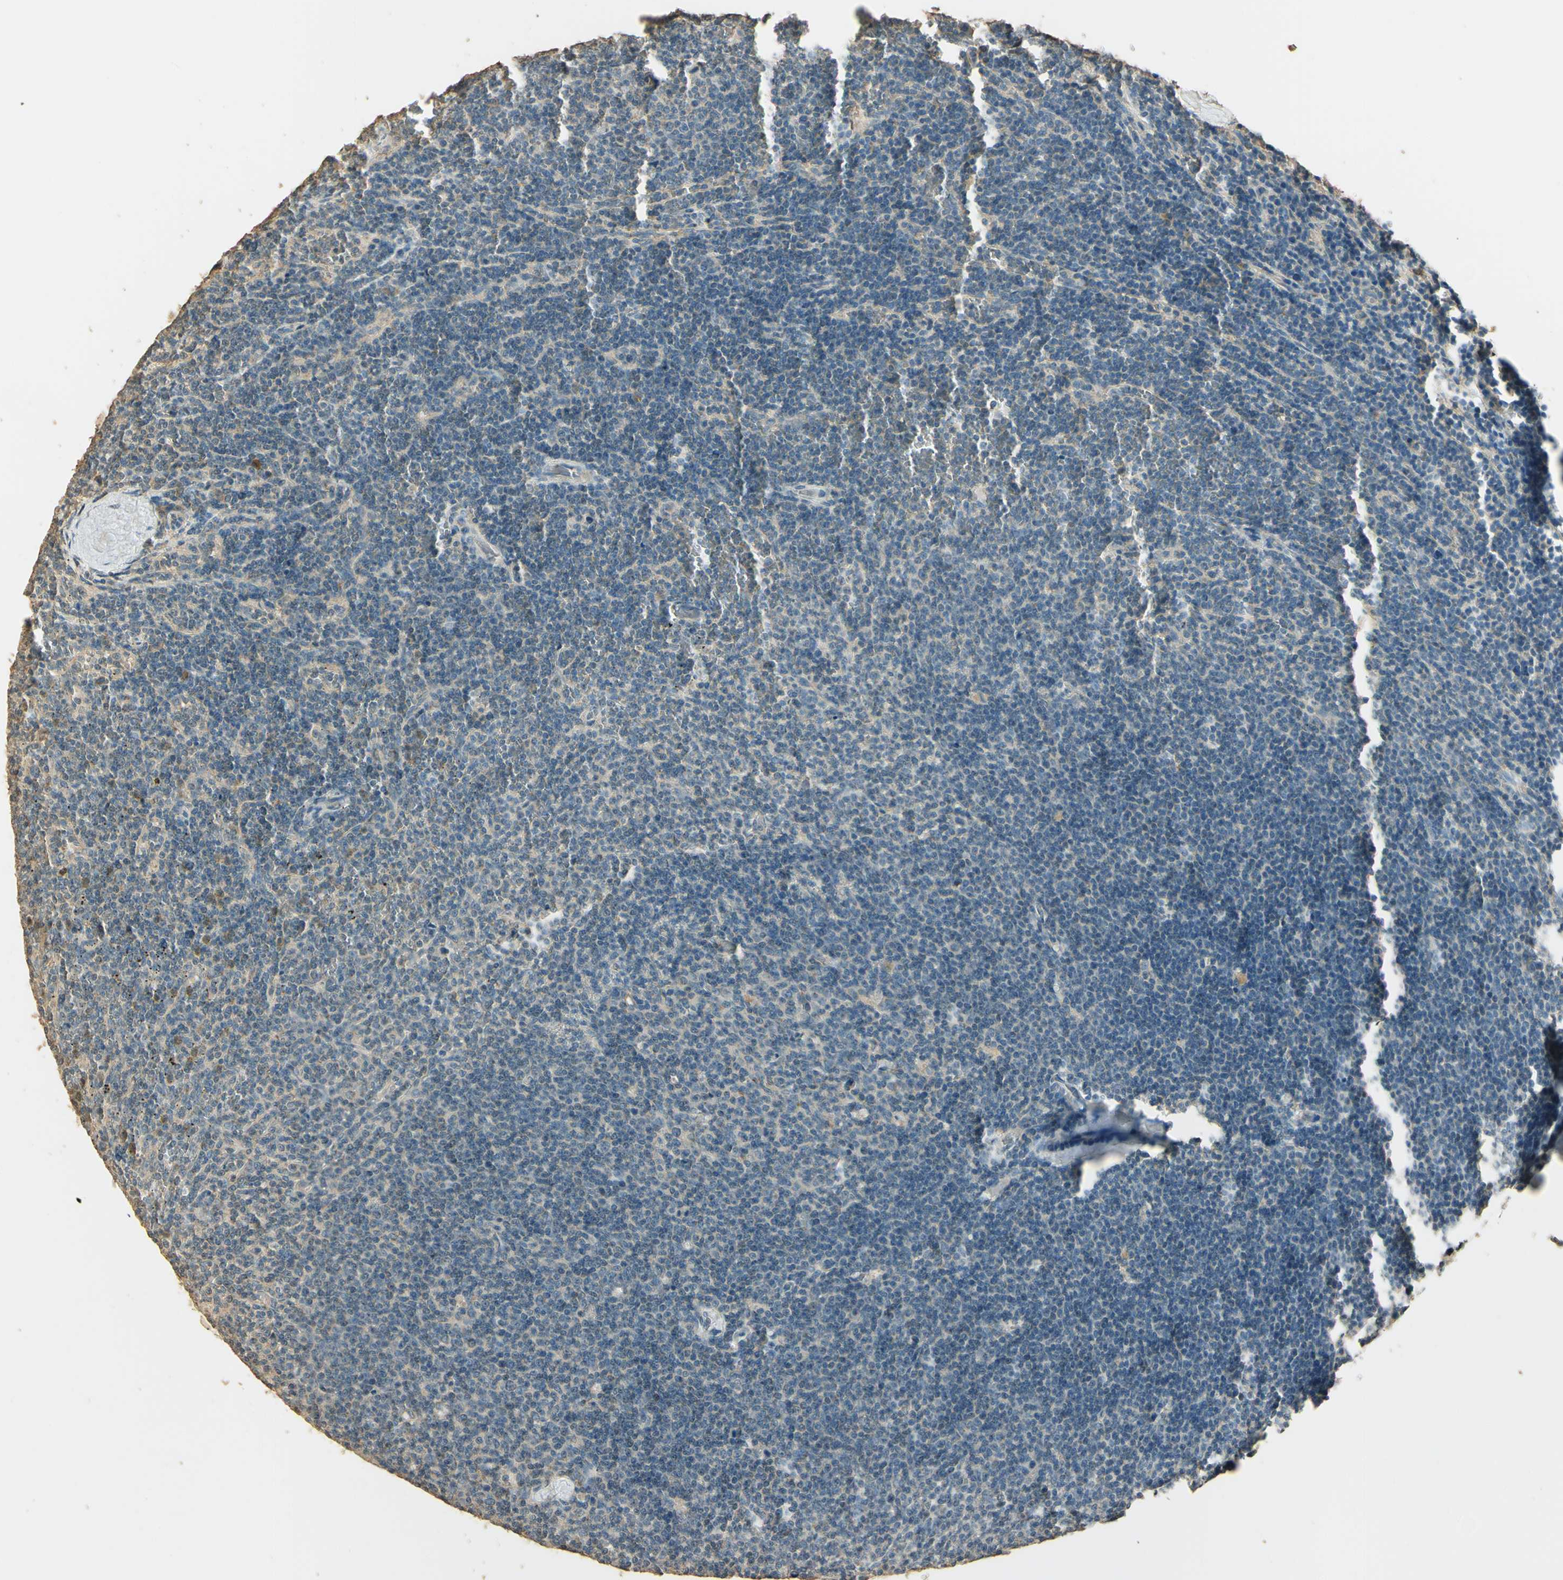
{"staining": {"intensity": "negative", "quantity": "none", "location": "none"}, "tissue": "lymphoma", "cell_type": "Tumor cells", "image_type": "cancer", "snomed": [{"axis": "morphology", "description": "Malignant lymphoma, non-Hodgkin's type, Low grade"}, {"axis": "topography", "description": "Spleen"}], "caption": "Tumor cells show no significant expression in malignant lymphoma, non-Hodgkin's type (low-grade).", "gene": "UXS1", "patient": {"sex": "female", "age": 50}}